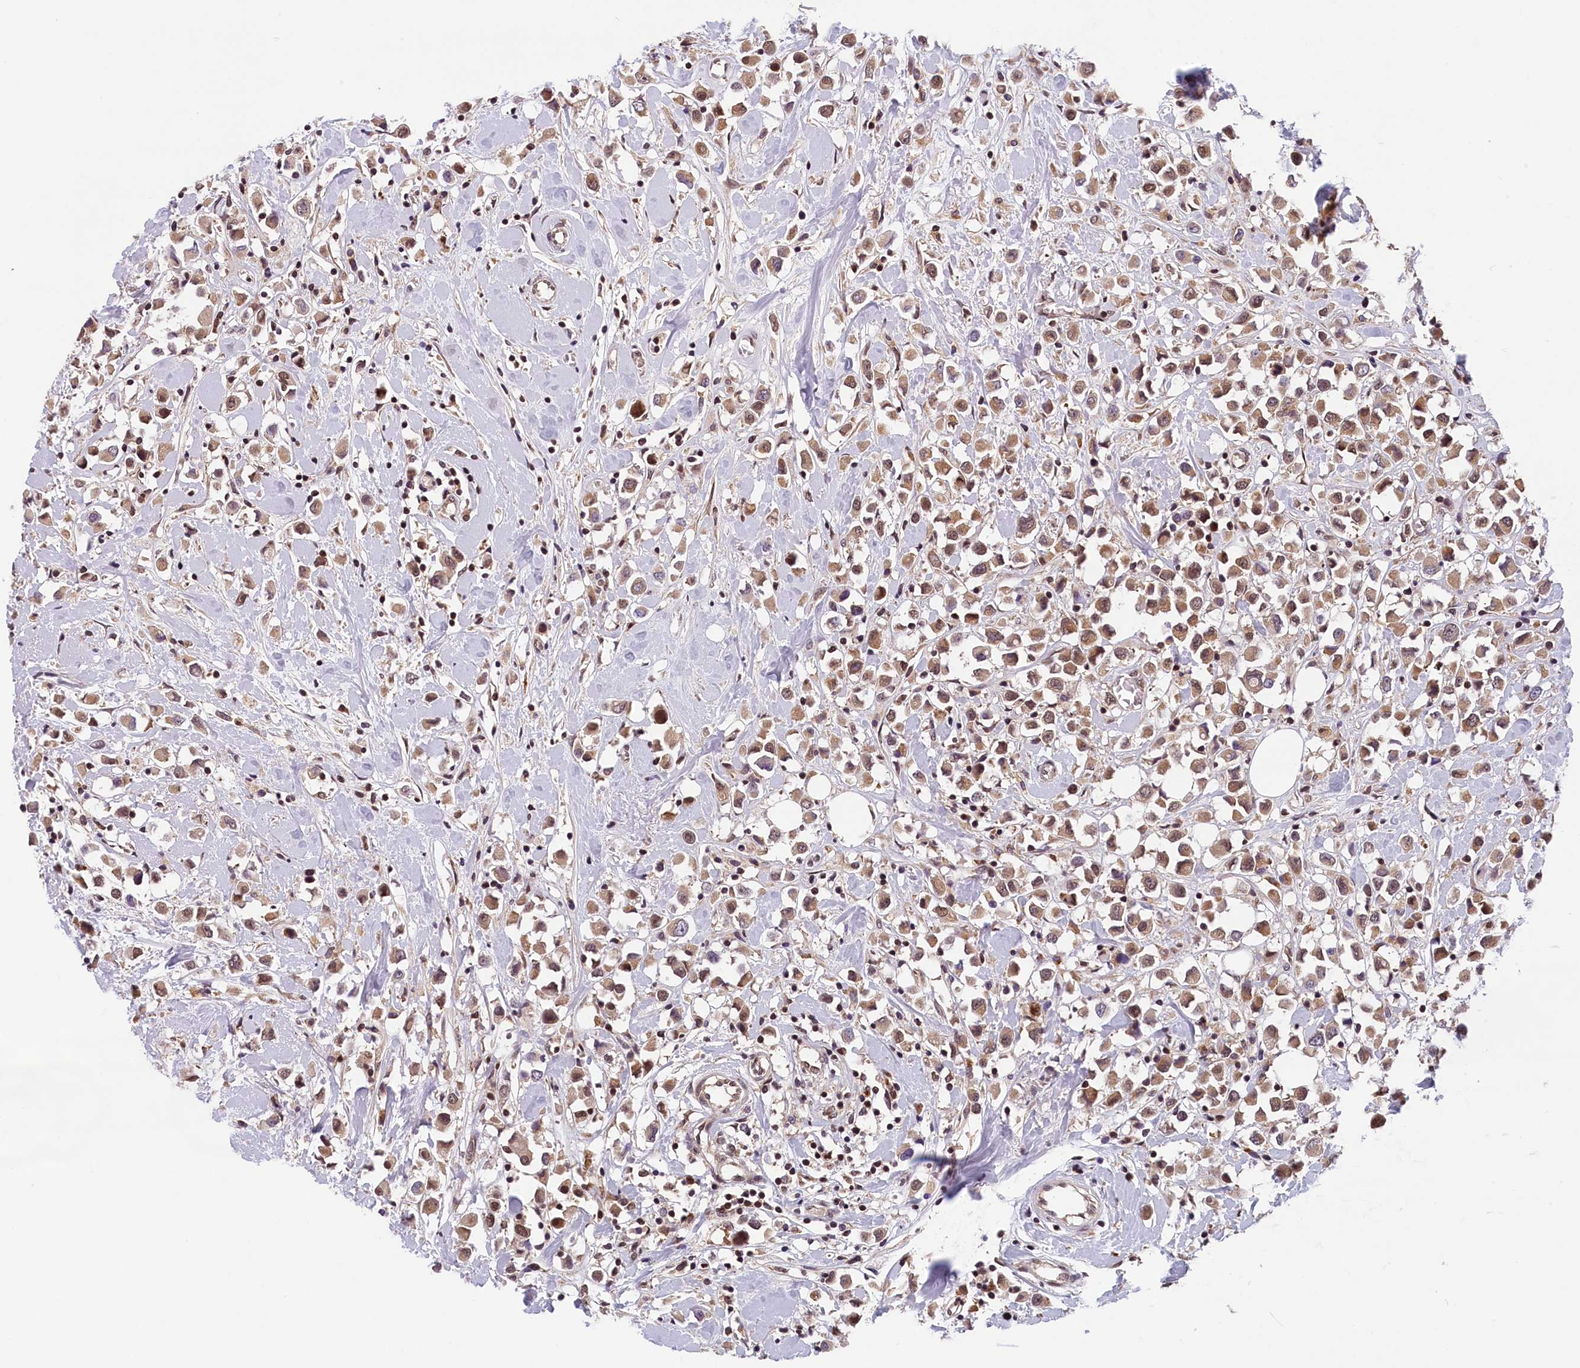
{"staining": {"intensity": "moderate", "quantity": ">75%", "location": "cytoplasmic/membranous"}, "tissue": "breast cancer", "cell_type": "Tumor cells", "image_type": "cancer", "snomed": [{"axis": "morphology", "description": "Duct carcinoma"}, {"axis": "topography", "description": "Breast"}], "caption": "Breast cancer stained for a protein reveals moderate cytoplasmic/membranous positivity in tumor cells. (DAB (3,3'-diaminobenzidine) IHC, brown staining for protein, blue staining for nuclei).", "gene": "KCNK6", "patient": {"sex": "female", "age": 61}}